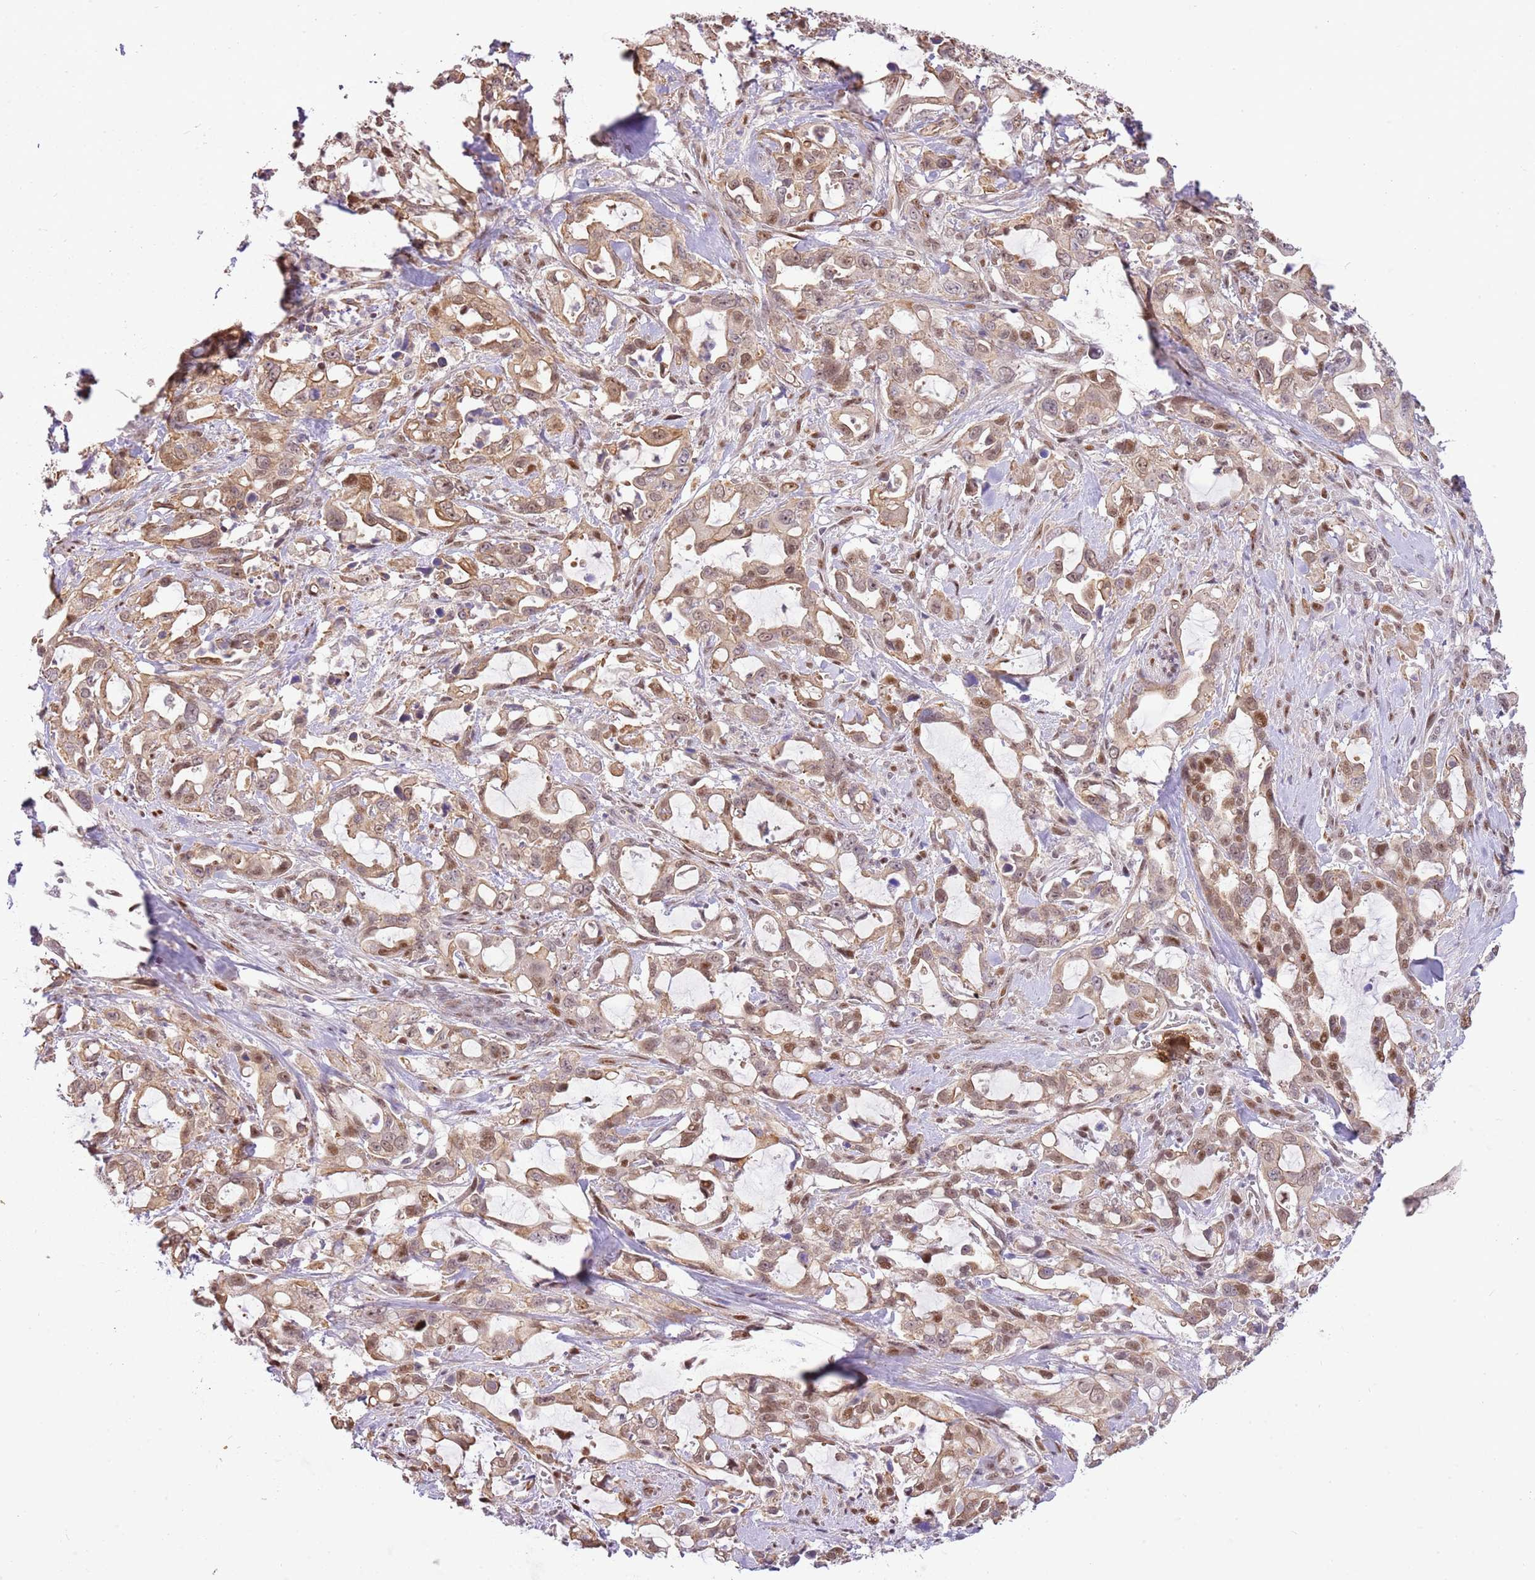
{"staining": {"intensity": "moderate", "quantity": ">75%", "location": "cytoplasmic/membranous,nuclear"}, "tissue": "pancreatic cancer", "cell_type": "Tumor cells", "image_type": "cancer", "snomed": [{"axis": "morphology", "description": "Adenocarcinoma, NOS"}, {"axis": "topography", "description": "Pancreas"}], "caption": "Approximately >75% of tumor cells in pancreatic cancer display moderate cytoplasmic/membranous and nuclear protein positivity as visualized by brown immunohistochemical staining.", "gene": "RFK", "patient": {"sex": "female", "age": 61}}